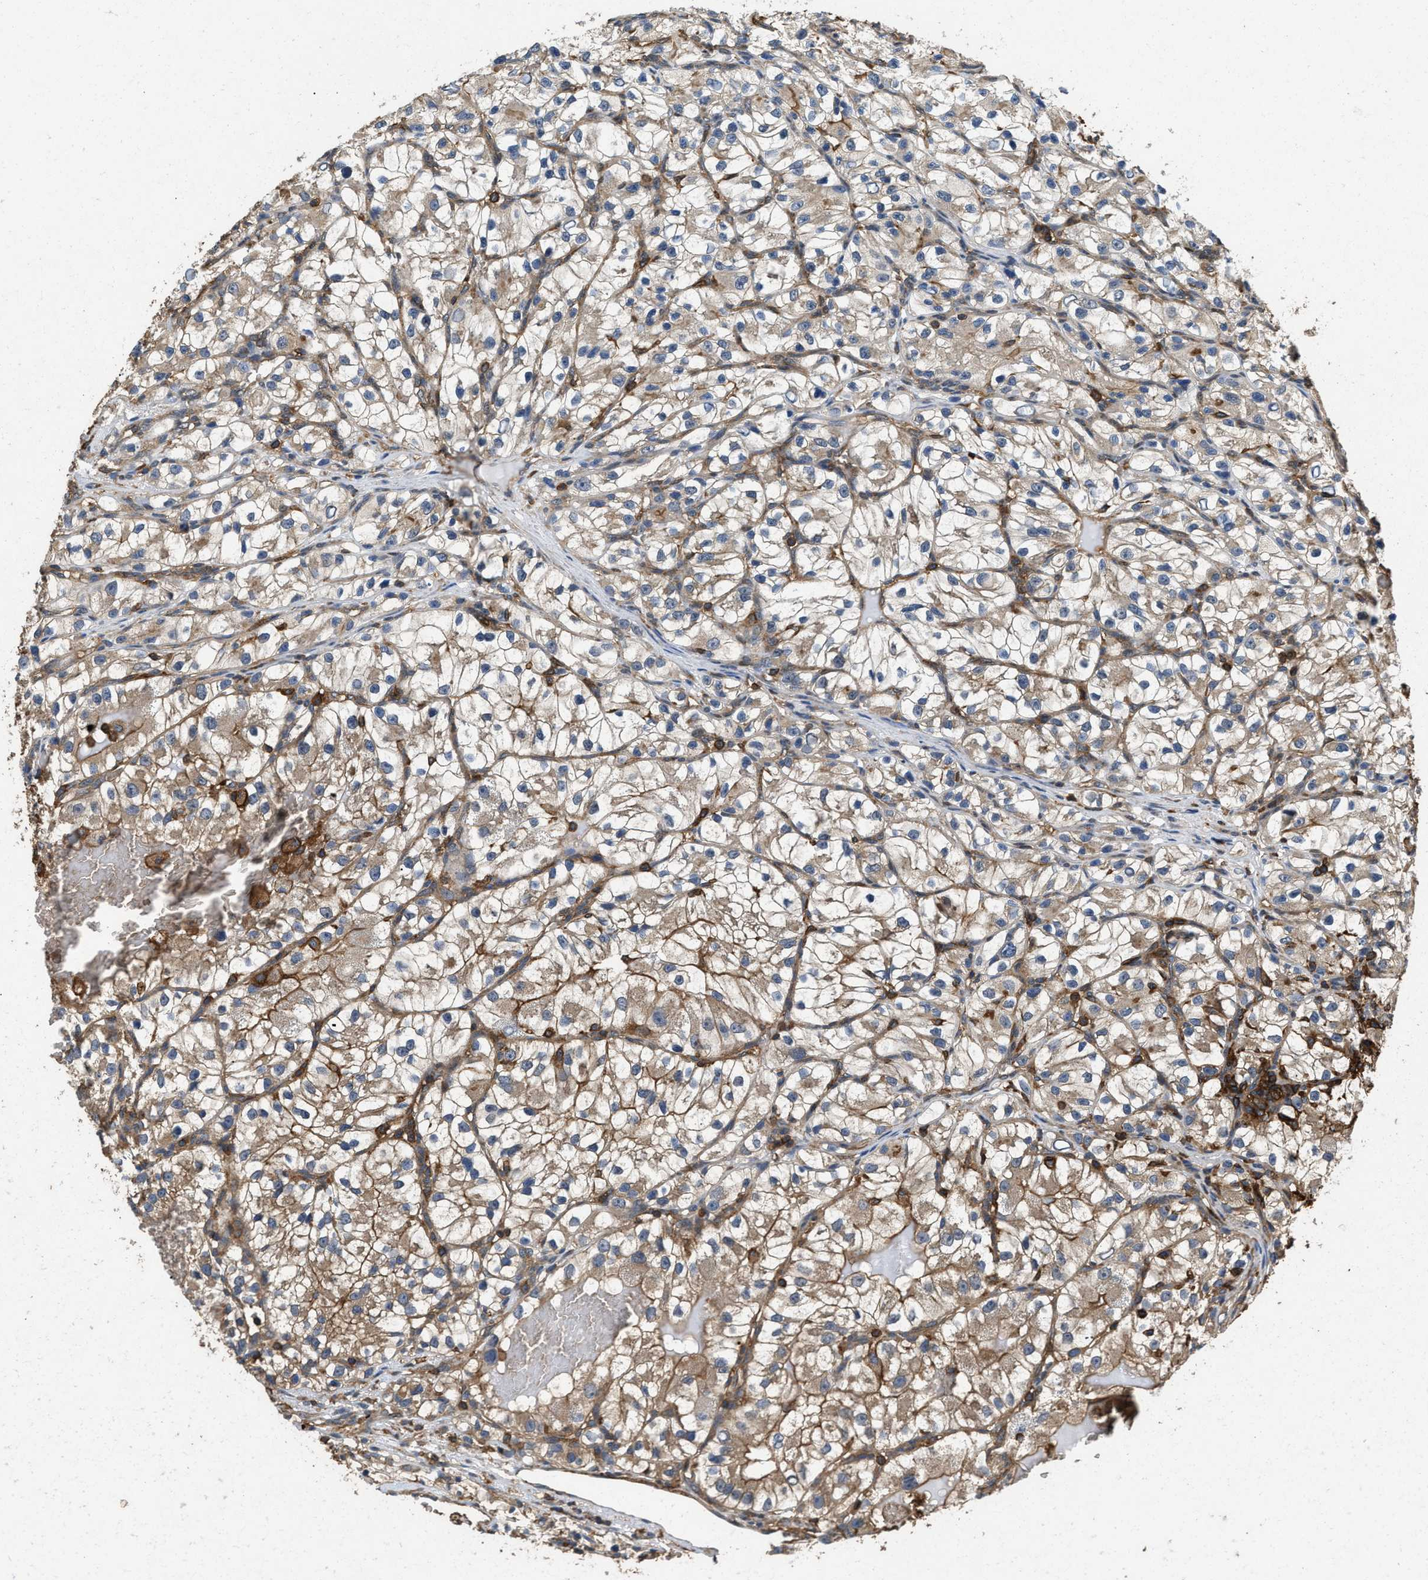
{"staining": {"intensity": "moderate", "quantity": ">75%", "location": "cytoplasmic/membranous"}, "tissue": "renal cancer", "cell_type": "Tumor cells", "image_type": "cancer", "snomed": [{"axis": "morphology", "description": "Adenocarcinoma, NOS"}, {"axis": "topography", "description": "Kidney"}], "caption": "There is medium levels of moderate cytoplasmic/membranous expression in tumor cells of renal cancer (adenocarcinoma), as demonstrated by immunohistochemical staining (brown color).", "gene": "LINGO2", "patient": {"sex": "female", "age": 57}}